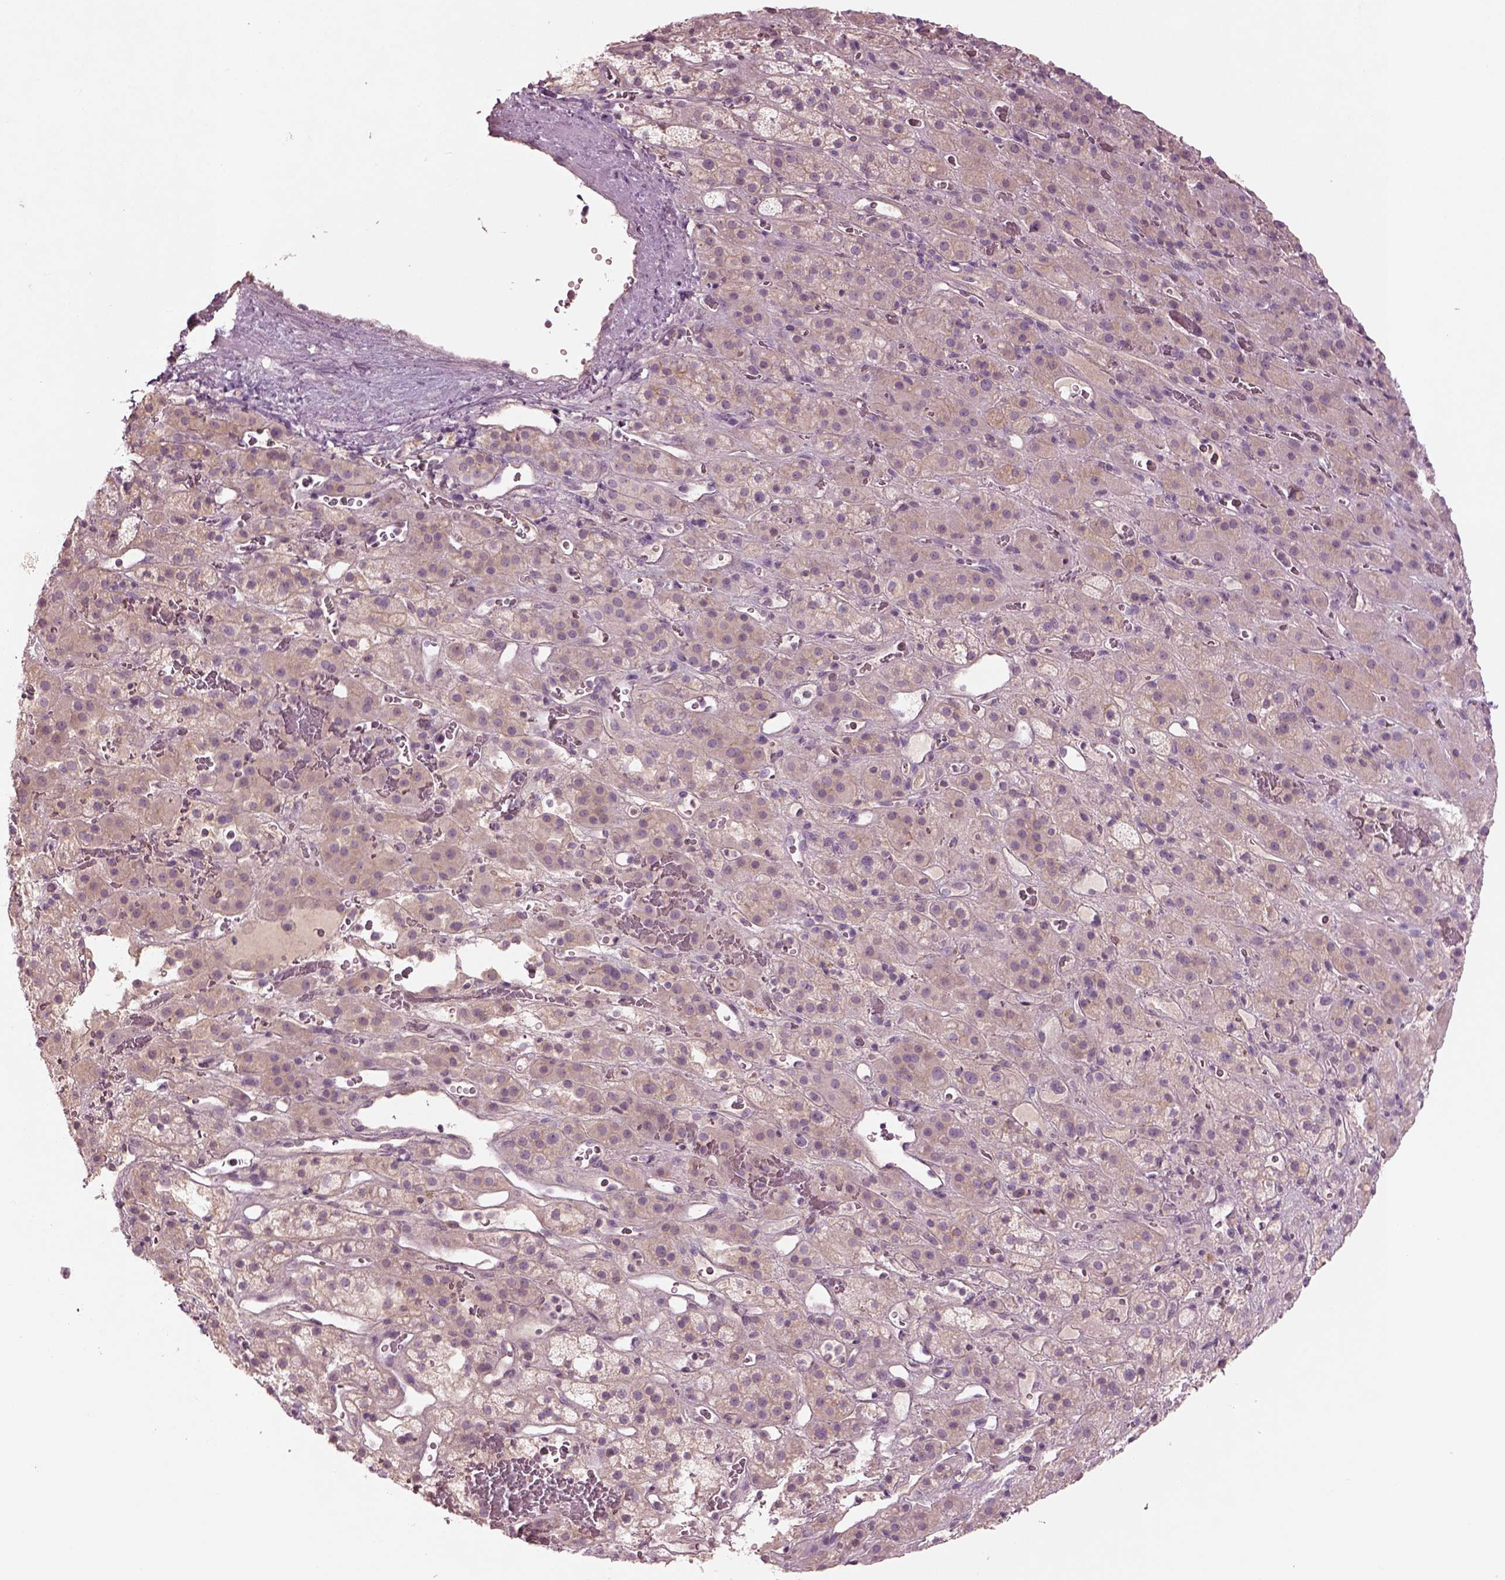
{"staining": {"intensity": "negative", "quantity": "none", "location": "none"}, "tissue": "adrenal gland", "cell_type": "Glandular cells", "image_type": "normal", "snomed": [{"axis": "morphology", "description": "Normal tissue, NOS"}, {"axis": "topography", "description": "Adrenal gland"}], "caption": "The micrograph displays no staining of glandular cells in normal adrenal gland.", "gene": "DUOXA2", "patient": {"sex": "male", "age": 57}}